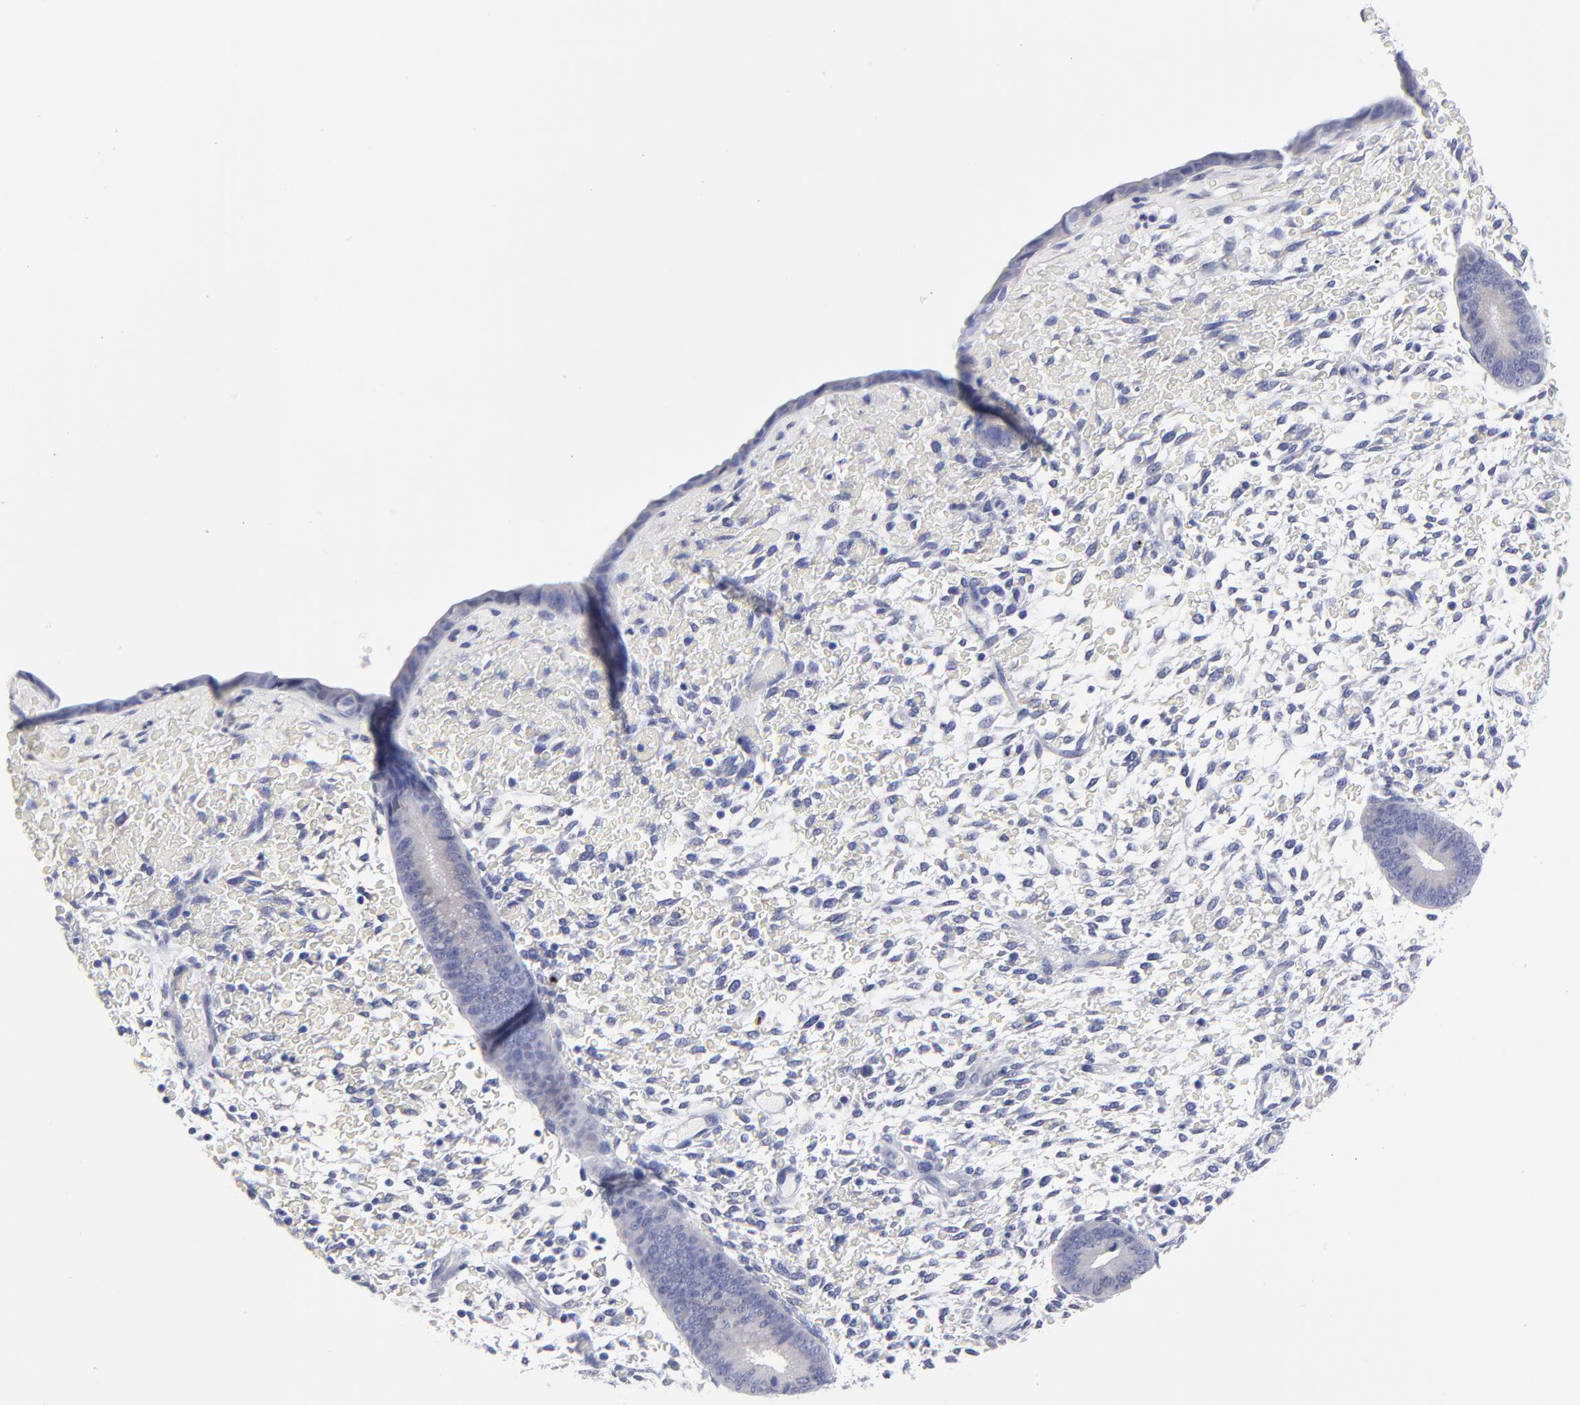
{"staining": {"intensity": "negative", "quantity": "none", "location": "none"}, "tissue": "endometrium", "cell_type": "Cells in endometrial stroma", "image_type": "normal", "snomed": [{"axis": "morphology", "description": "Normal tissue, NOS"}, {"axis": "topography", "description": "Endometrium"}], "caption": "DAB (3,3'-diaminobenzidine) immunohistochemical staining of benign human endometrium demonstrates no significant positivity in cells in endometrial stroma. The staining was performed using DAB (3,3'-diaminobenzidine) to visualize the protein expression in brown, while the nuclei were stained in blue with hematoxylin (Magnification: 20x).", "gene": "DUSP9", "patient": {"sex": "female", "age": 42}}